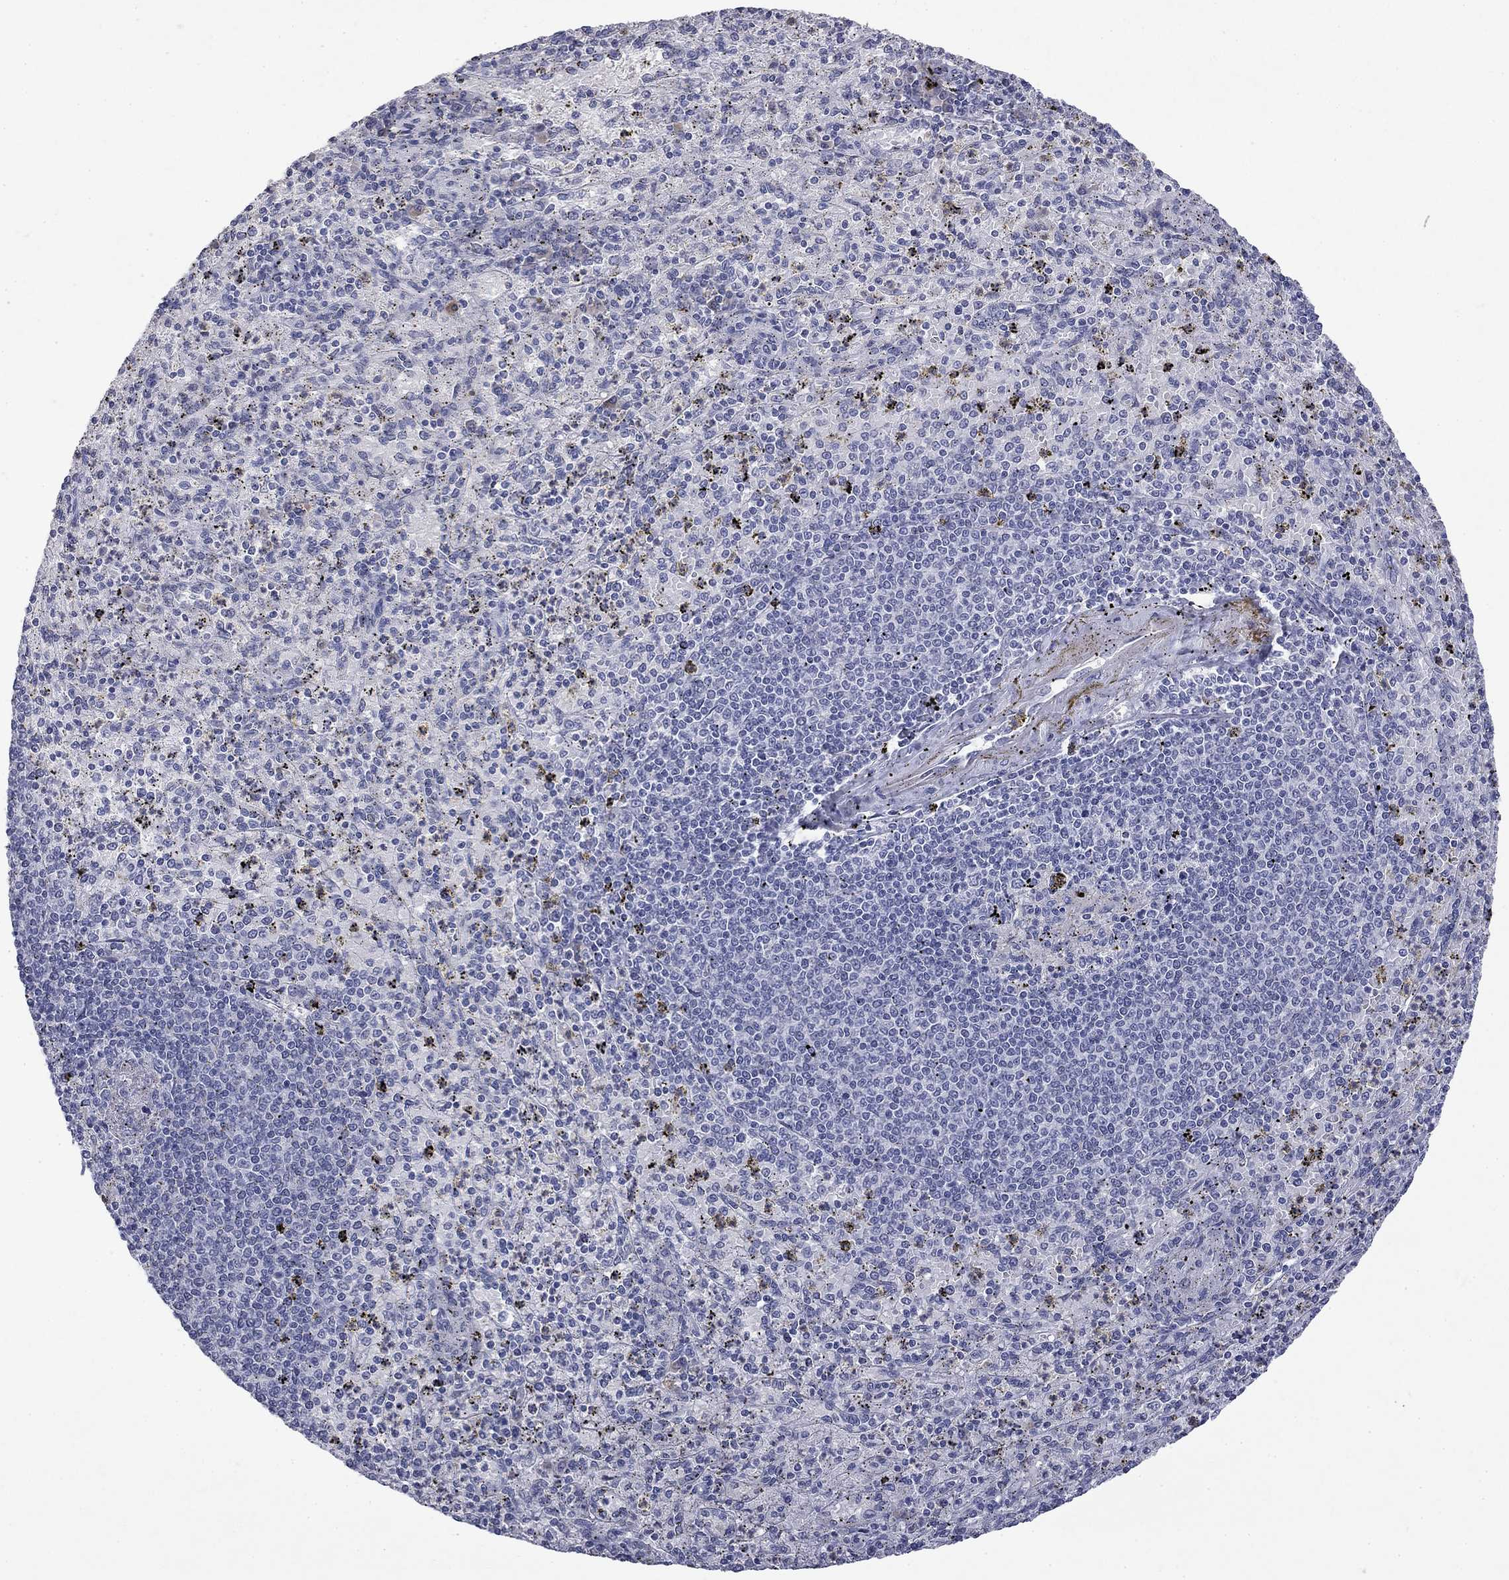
{"staining": {"intensity": "negative", "quantity": "none", "location": "none"}, "tissue": "spleen", "cell_type": "Cells in red pulp", "image_type": "normal", "snomed": [{"axis": "morphology", "description": "Normal tissue, NOS"}, {"axis": "topography", "description": "Spleen"}], "caption": "DAB (3,3'-diaminobenzidine) immunohistochemical staining of unremarkable human spleen displays no significant positivity in cells in red pulp.", "gene": "SLC51A", "patient": {"sex": "male", "age": 60}}